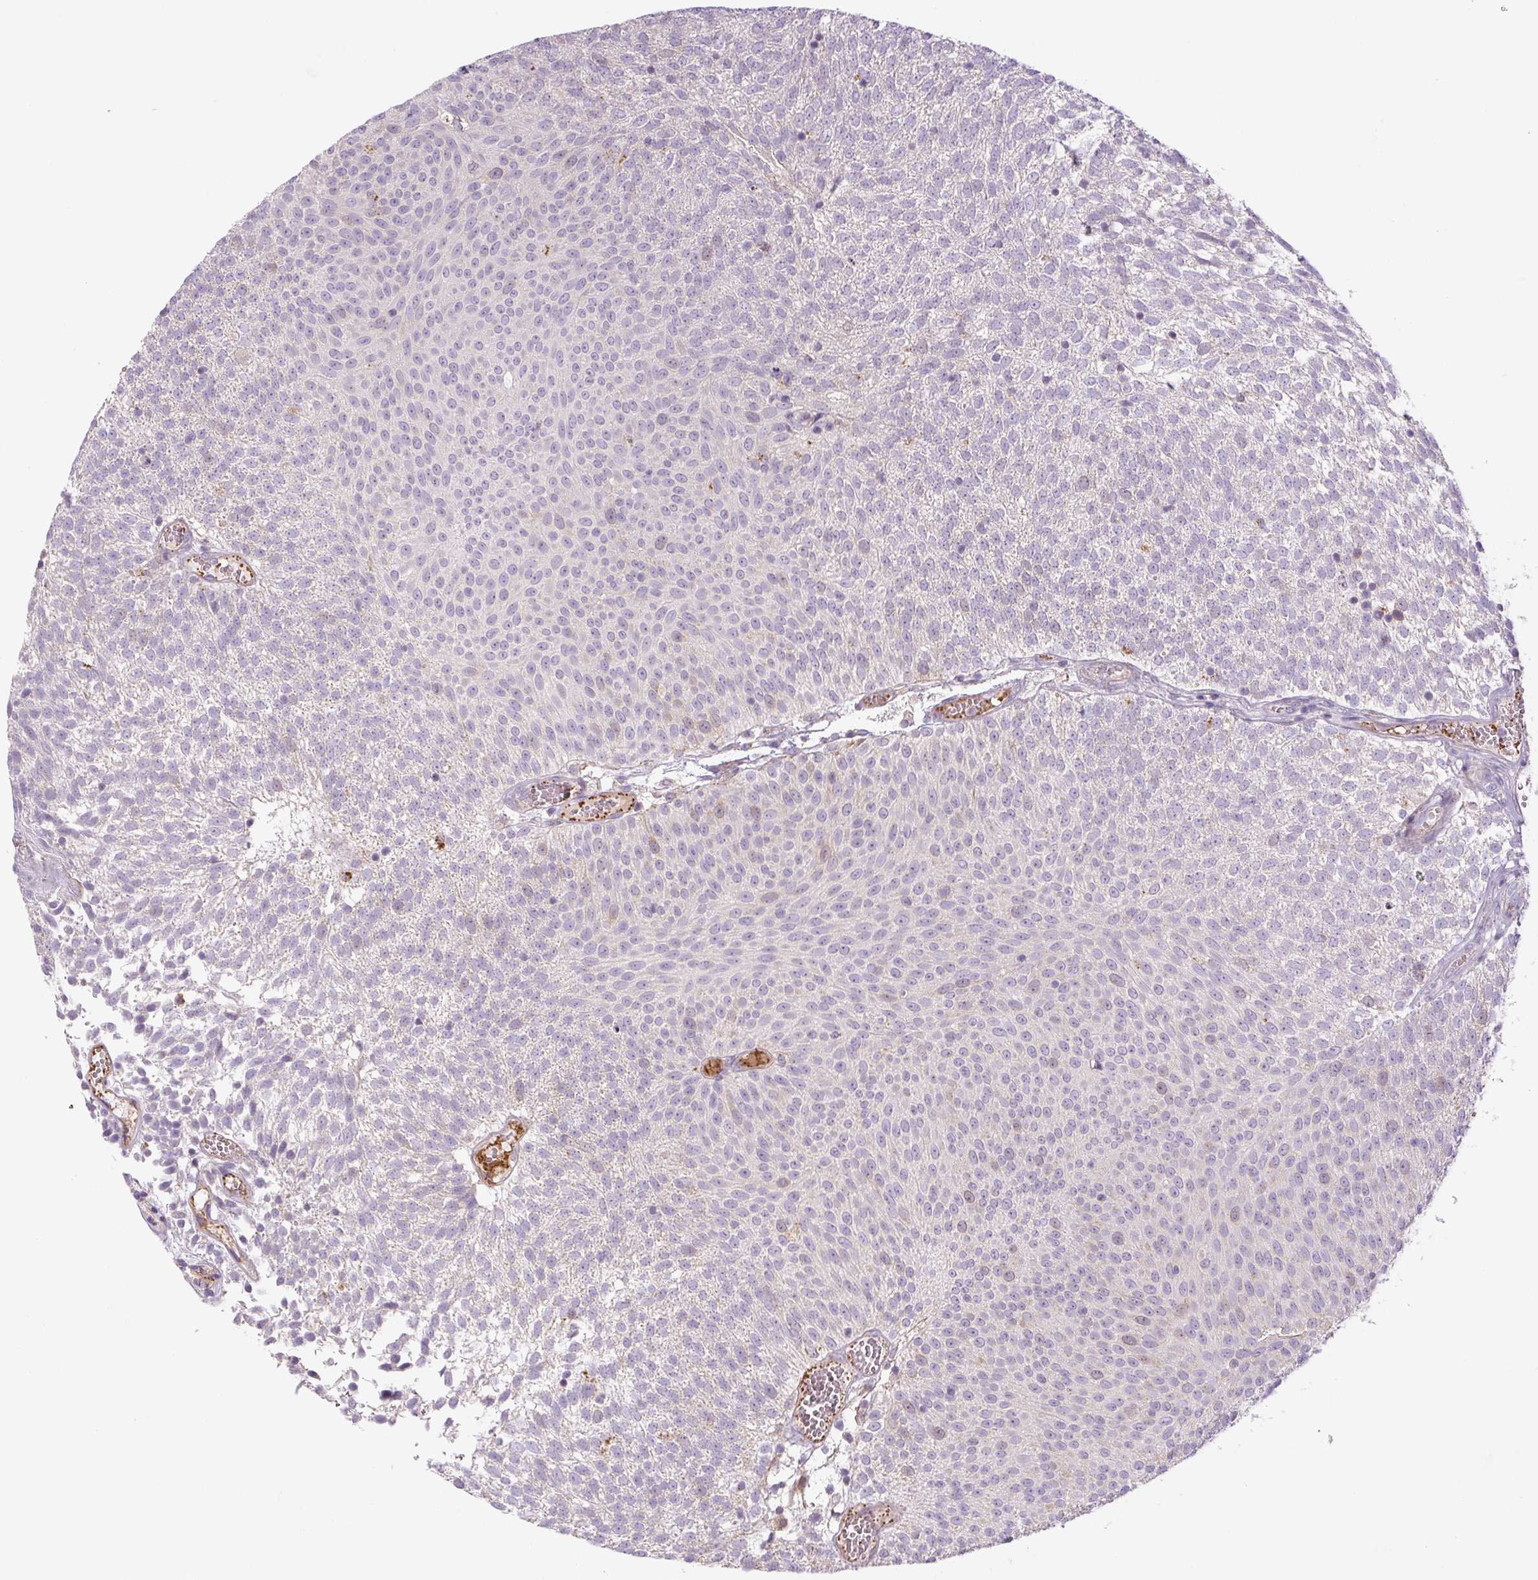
{"staining": {"intensity": "negative", "quantity": "none", "location": "none"}, "tissue": "urothelial cancer", "cell_type": "Tumor cells", "image_type": "cancer", "snomed": [{"axis": "morphology", "description": "Urothelial carcinoma, Low grade"}, {"axis": "topography", "description": "Urinary bladder"}], "caption": "Tumor cells are negative for protein expression in human urothelial cancer.", "gene": "CCNI2", "patient": {"sex": "female", "age": 79}}